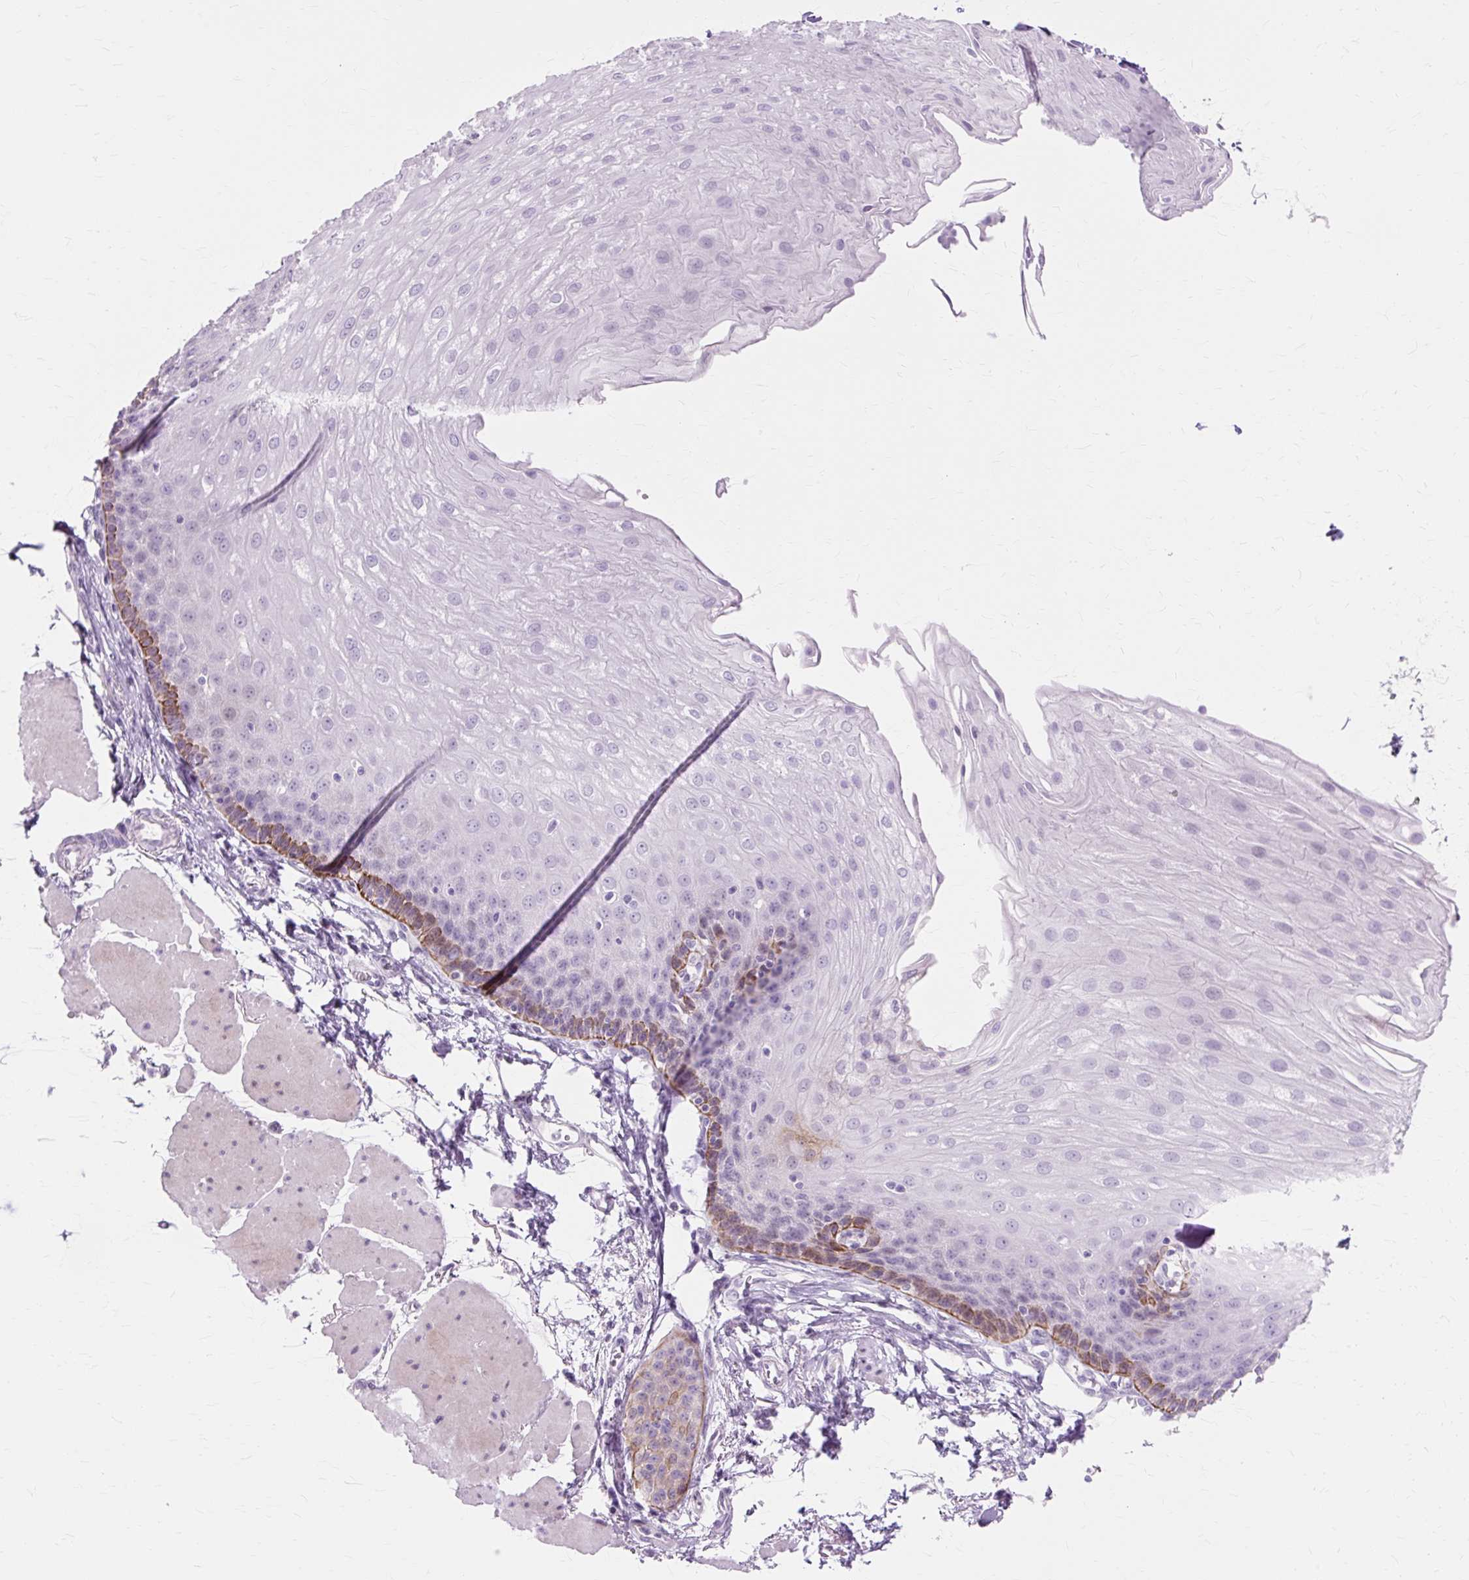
{"staining": {"intensity": "moderate", "quantity": "<25%", "location": "cytoplasmic/membranous"}, "tissue": "esophagus", "cell_type": "Squamous epithelial cells", "image_type": "normal", "snomed": [{"axis": "morphology", "description": "Normal tissue, NOS"}, {"axis": "topography", "description": "Esophagus"}], "caption": "Immunohistochemical staining of normal human esophagus demonstrates moderate cytoplasmic/membranous protein staining in approximately <25% of squamous epithelial cells.", "gene": "IRX2", "patient": {"sex": "female", "age": 81}}